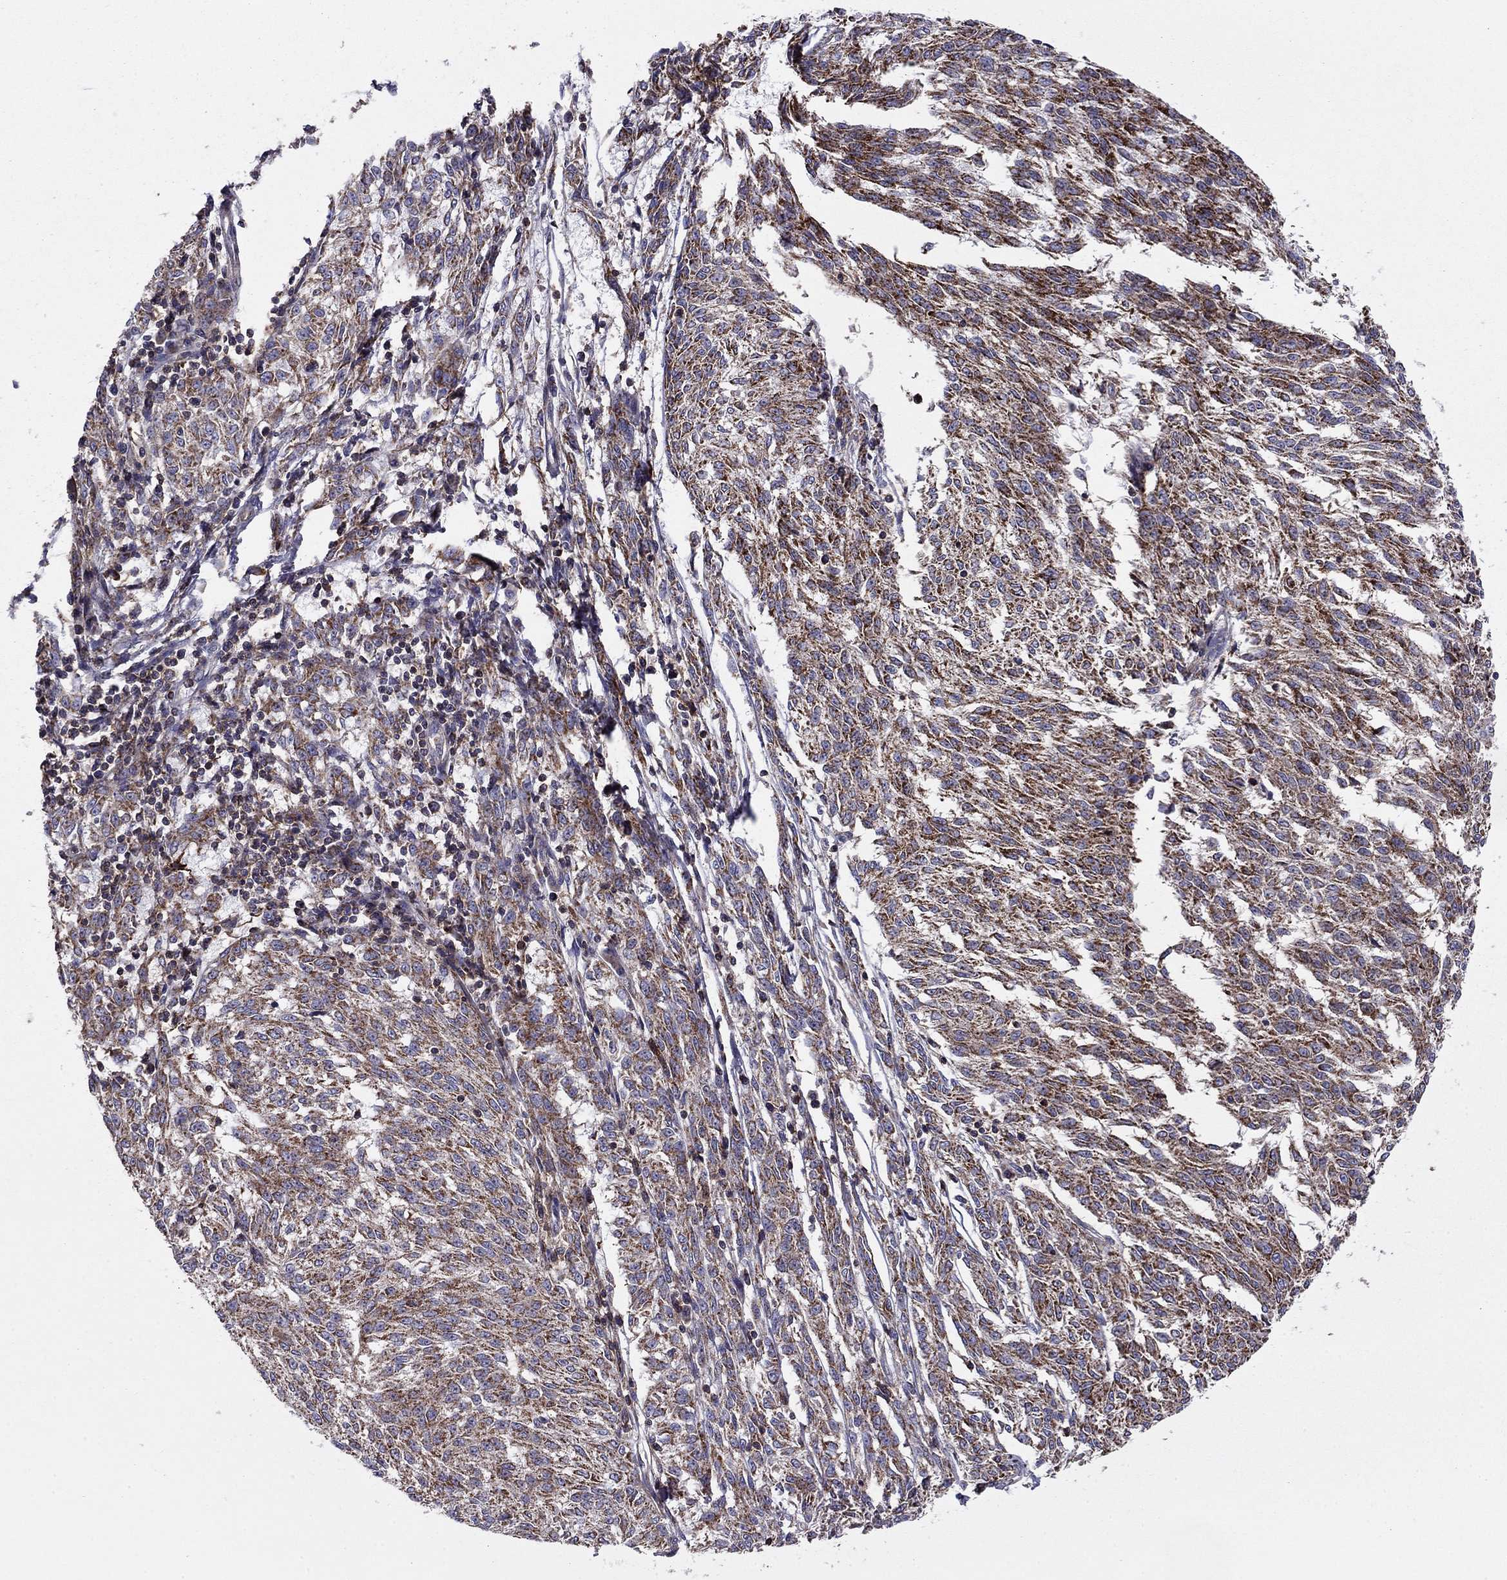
{"staining": {"intensity": "moderate", "quantity": ">75%", "location": "cytoplasmic/membranous"}, "tissue": "melanoma", "cell_type": "Tumor cells", "image_type": "cancer", "snomed": [{"axis": "morphology", "description": "Malignant melanoma, NOS"}, {"axis": "topography", "description": "Skin"}], "caption": "This image shows melanoma stained with immunohistochemistry to label a protein in brown. The cytoplasmic/membranous of tumor cells show moderate positivity for the protein. Nuclei are counter-stained blue.", "gene": "ALG6", "patient": {"sex": "female", "age": 72}}